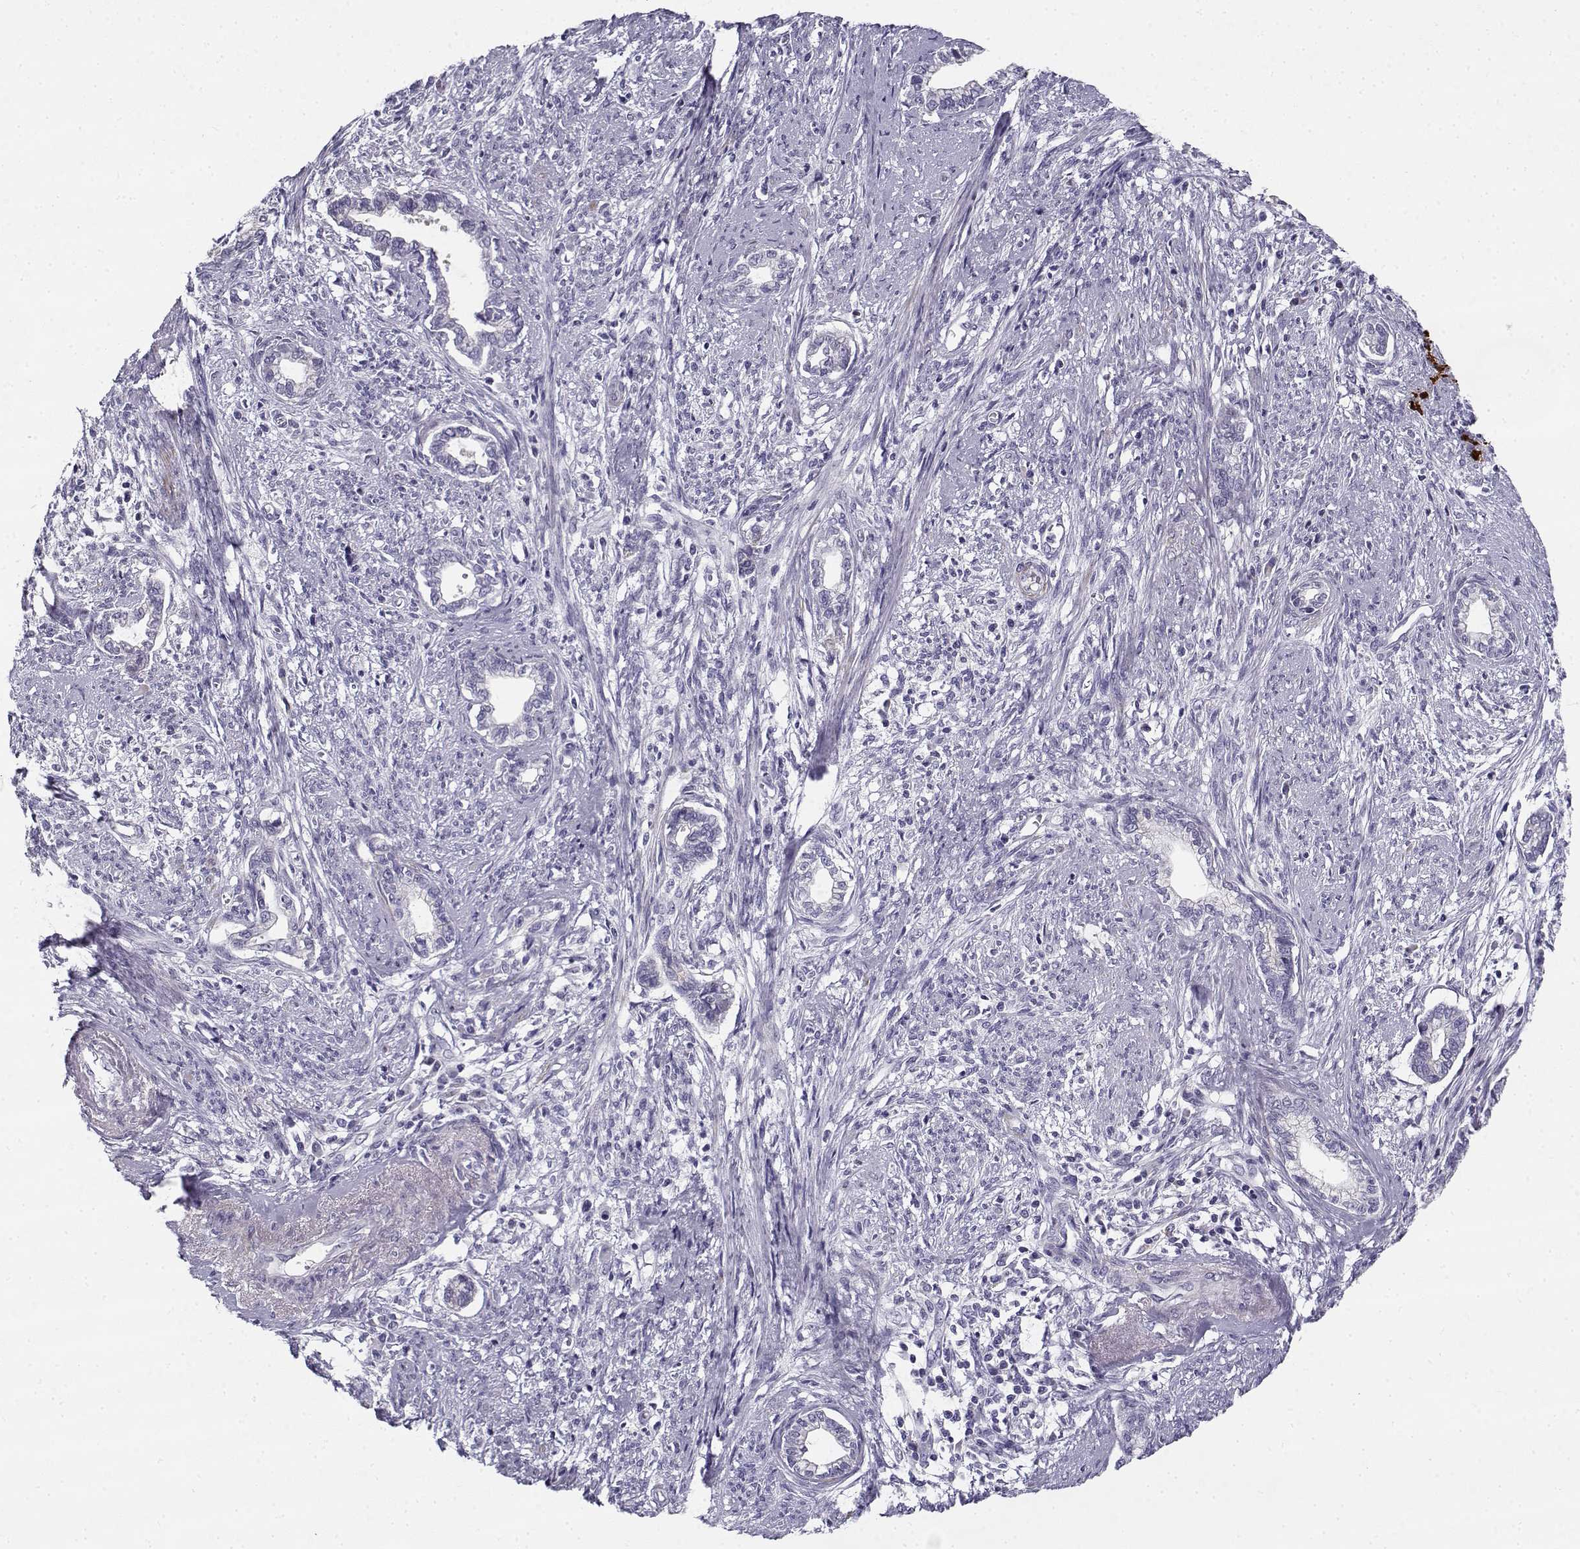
{"staining": {"intensity": "negative", "quantity": "none", "location": "none"}, "tissue": "cervical cancer", "cell_type": "Tumor cells", "image_type": "cancer", "snomed": [{"axis": "morphology", "description": "Adenocarcinoma, NOS"}, {"axis": "topography", "description": "Cervix"}], "caption": "Cervical cancer stained for a protein using immunohistochemistry (IHC) shows no positivity tumor cells.", "gene": "CREB3L3", "patient": {"sex": "female", "age": 62}}